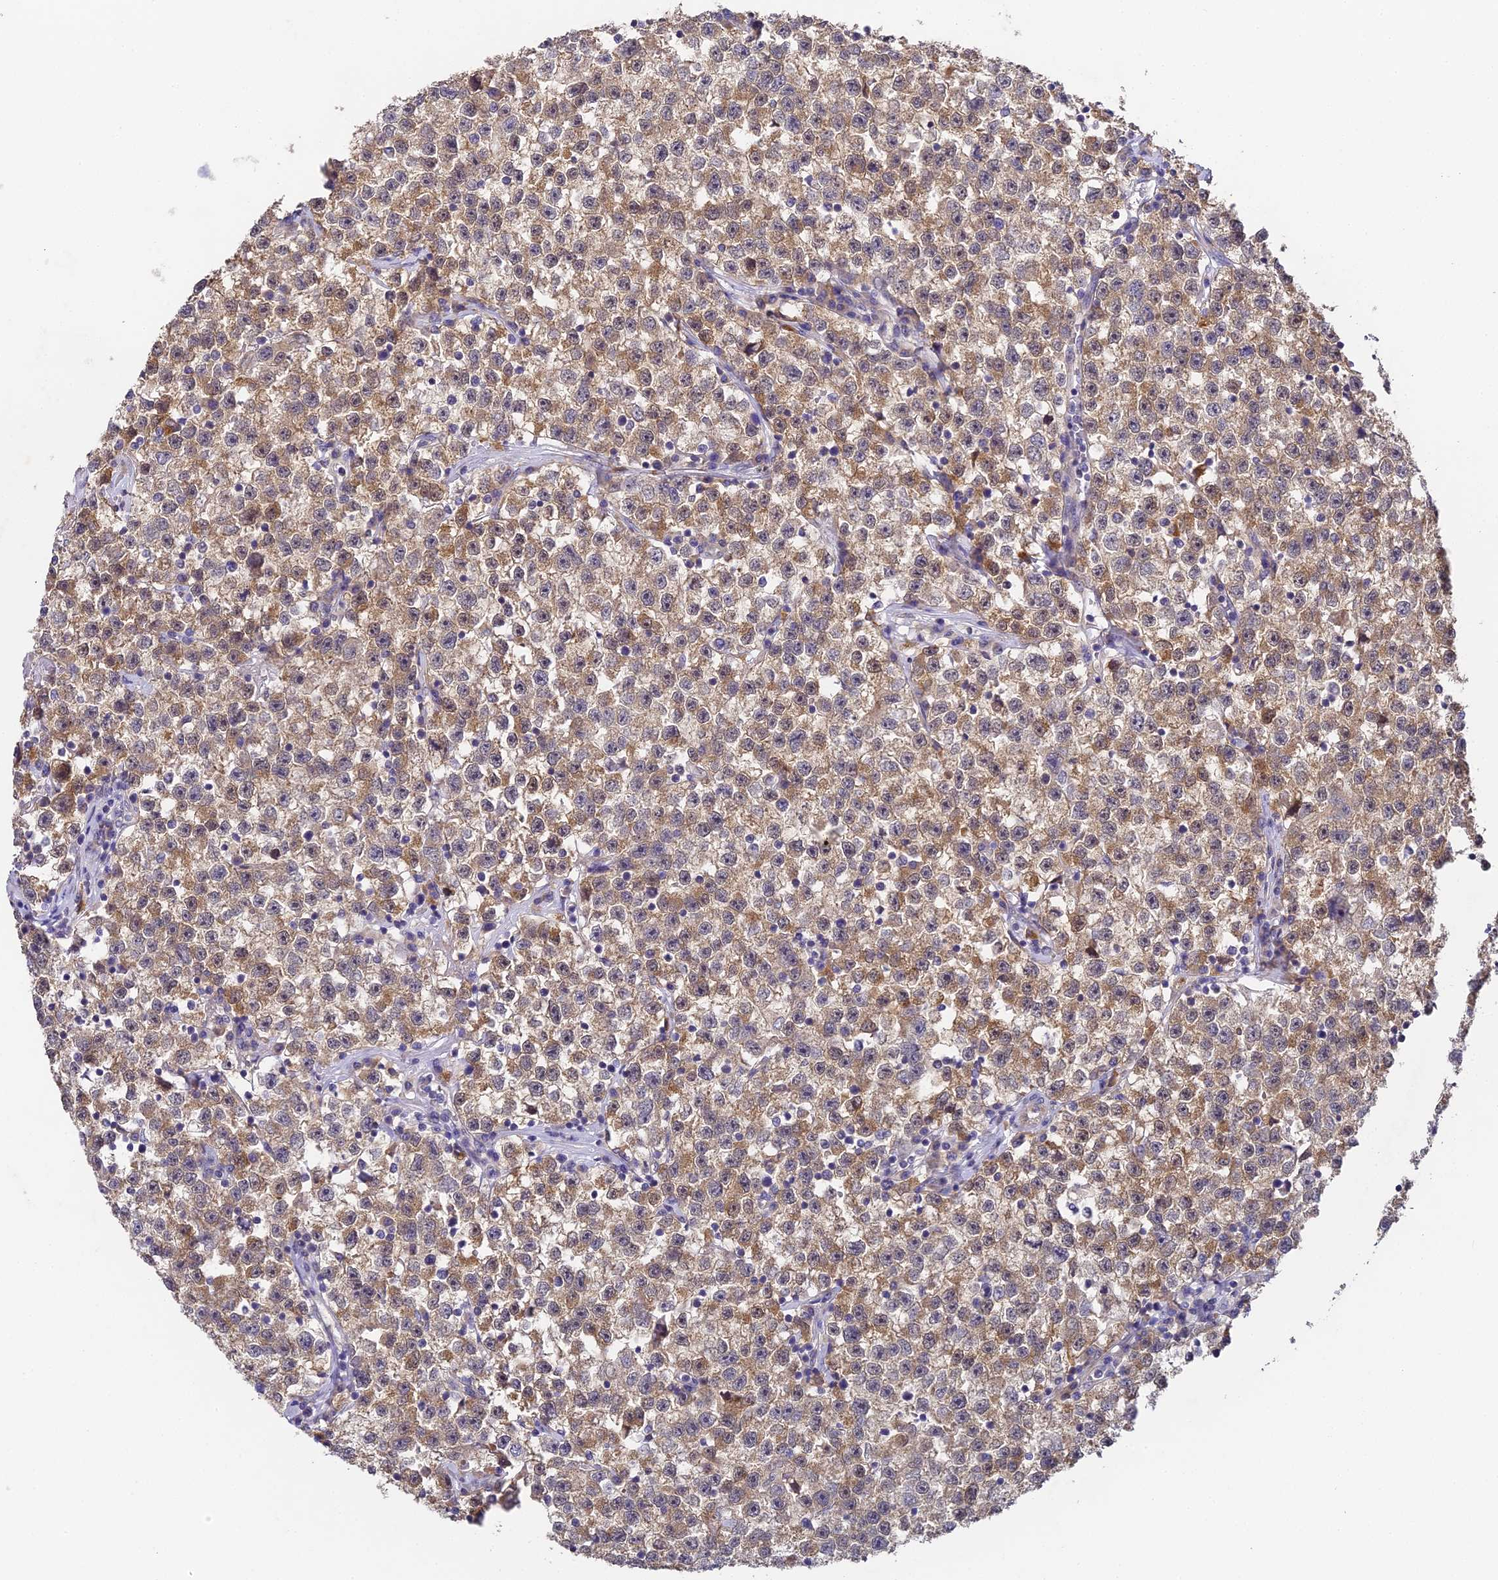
{"staining": {"intensity": "moderate", "quantity": ">75%", "location": "cytoplasmic/membranous"}, "tissue": "testis cancer", "cell_type": "Tumor cells", "image_type": "cancer", "snomed": [{"axis": "morphology", "description": "Seminoma, NOS"}, {"axis": "topography", "description": "Testis"}], "caption": "A medium amount of moderate cytoplasmic/membranous expression is appreciated in about >75% of tumor cells in testis cancer (seminoma) tissue. The protein of interest is shown in brown color, while the nuclei are stained blue.", "gene": "YAE1", "patient": {"sex": "male", "age": 22}}